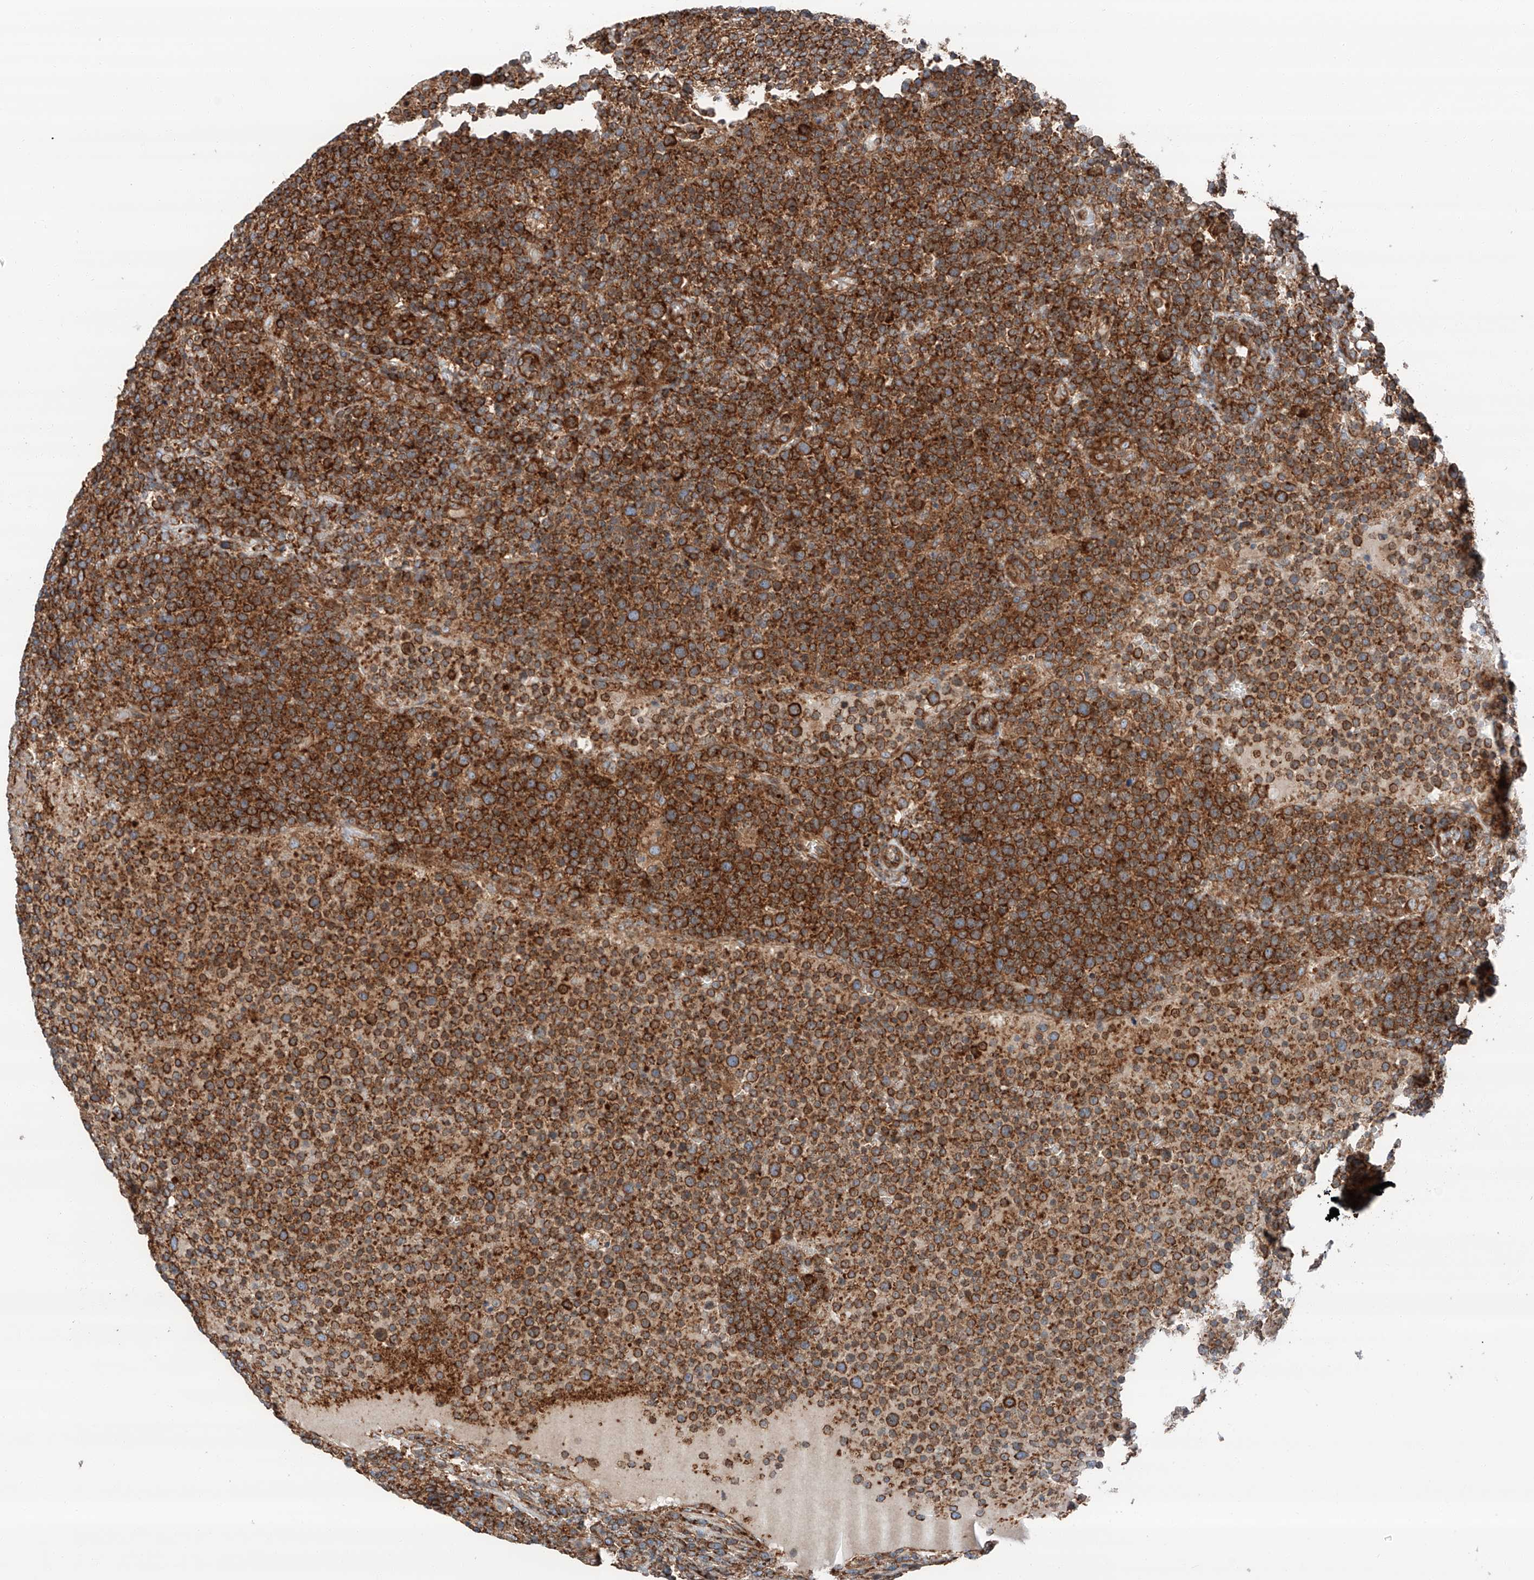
{"staining": {"intensity": "strong", "quantity": ">75%", "location": "cytoplasmic/membranous"}, "tissue": "lymphoma", "cell_type": "Tumor cells", "image_type": "cancer", "snomed": [{"axis": "morphology", "description": "Malignant lymphoma, non-Hodgkin's type, High grade"}, {"axis": "topography", "description": "Lymph node"}], "caption": "Brown immunohistochemical staining in human lymphoma demonstrates strong cytoplasmic/membranous positivity in about >75% of tumor cells.", "gene": "ZC3H15", "patient": {"sex": "male", "age": 61}}